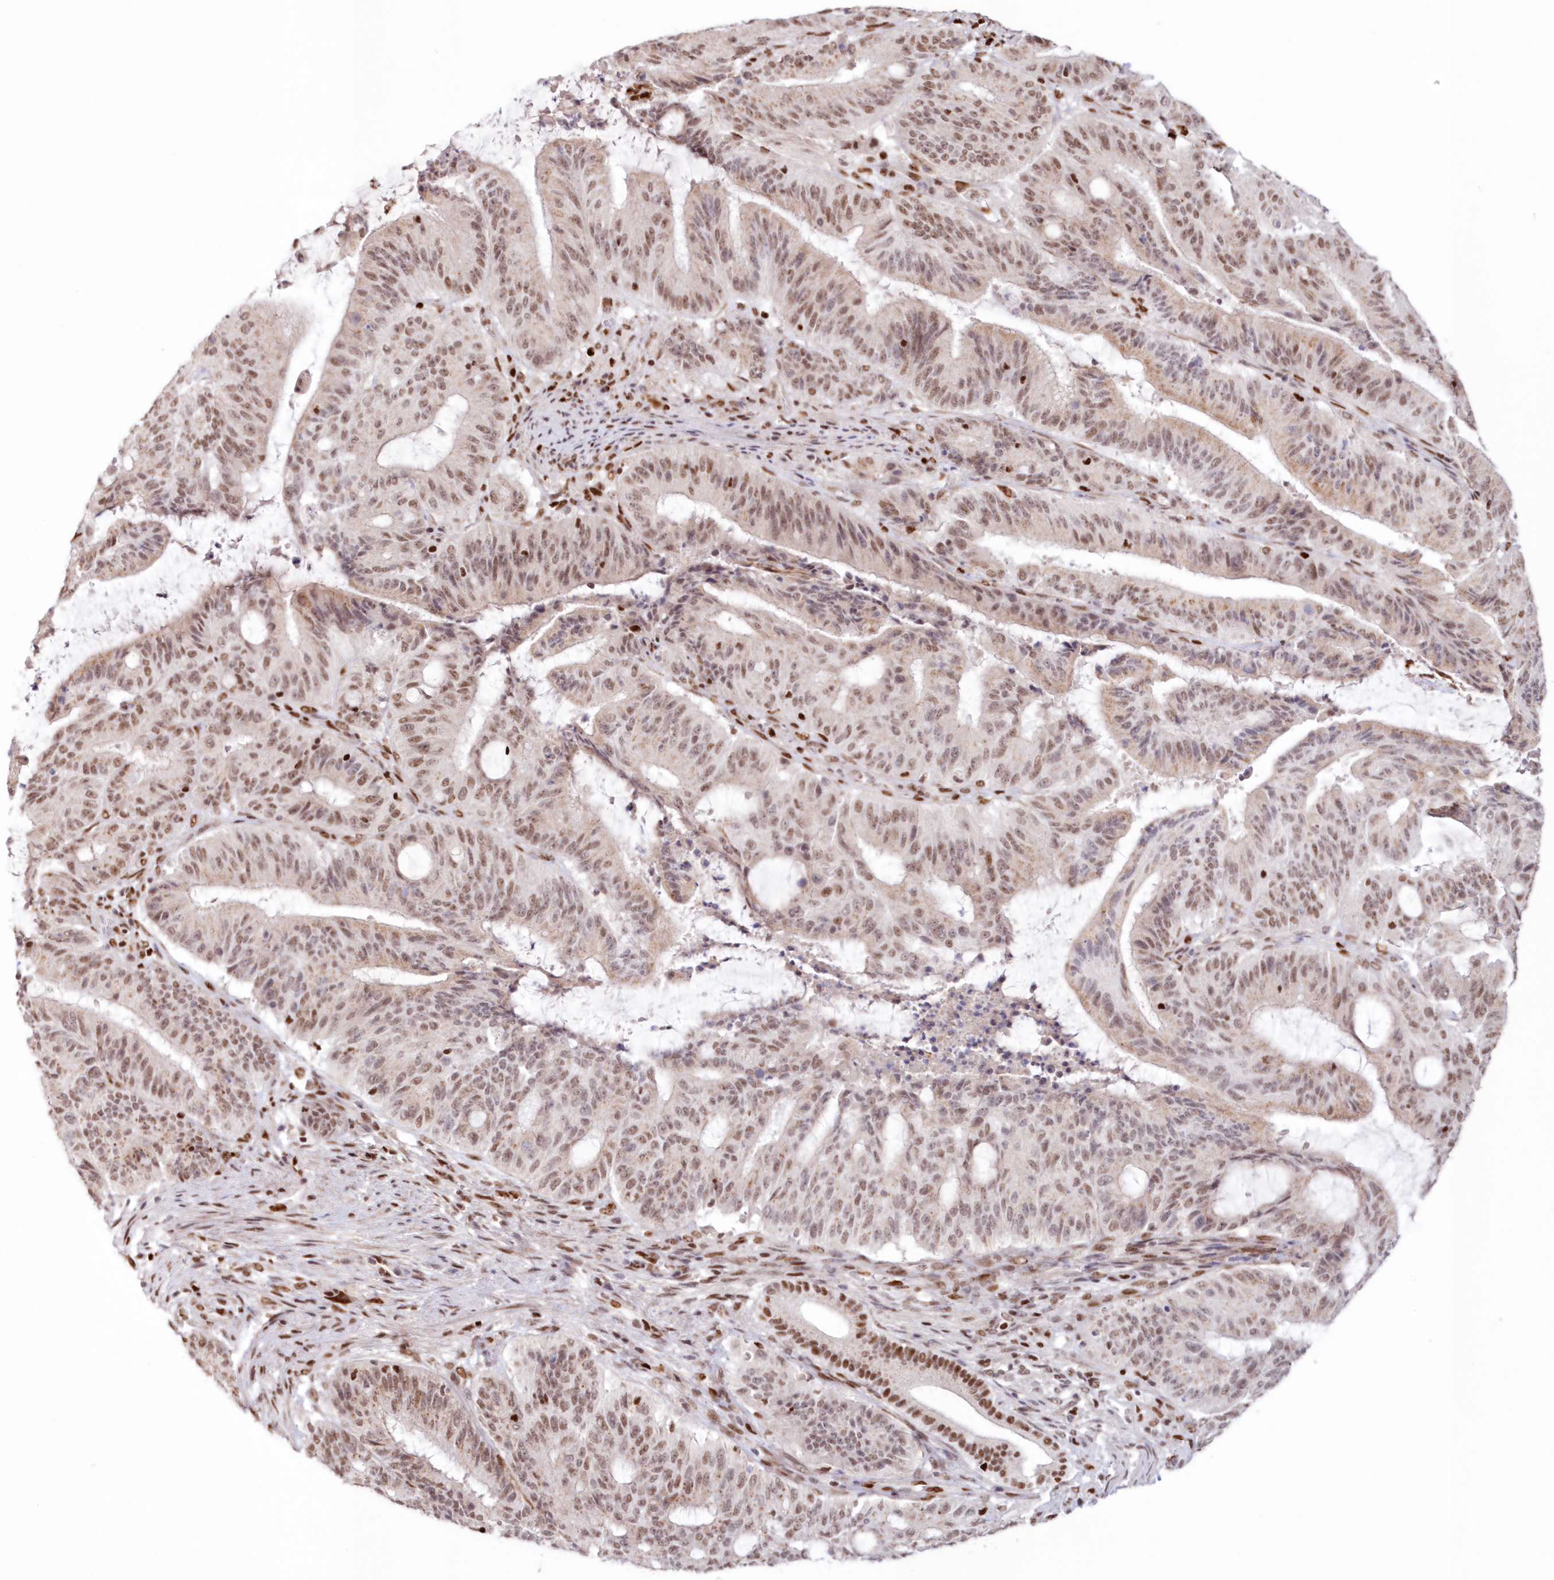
{"staining": {"intensity": "moderate", "quantity": ">75%", "location": "nuclear"}, "tissue": "liver cancer", "cell_type": "Tumor cells", "image_type": "cancer", "snomed": [{"axis": "morphology", "description": "Normal tissue, NOS"}, {"axis": "morphology", "description": "Cholangiocarcinoma"}, {"axis": "topography", "description": "Liver"}, {"axis": "topography", "description": "Peripheral nerve tissue"}], "caption": "A micrograph of cholangiocarcinoma (liver) stained for a protein displays moderate nuclear brown staining in tumor cells.", "gene": "POLR2B", "patient": {"sex": "female", "age": 73}}